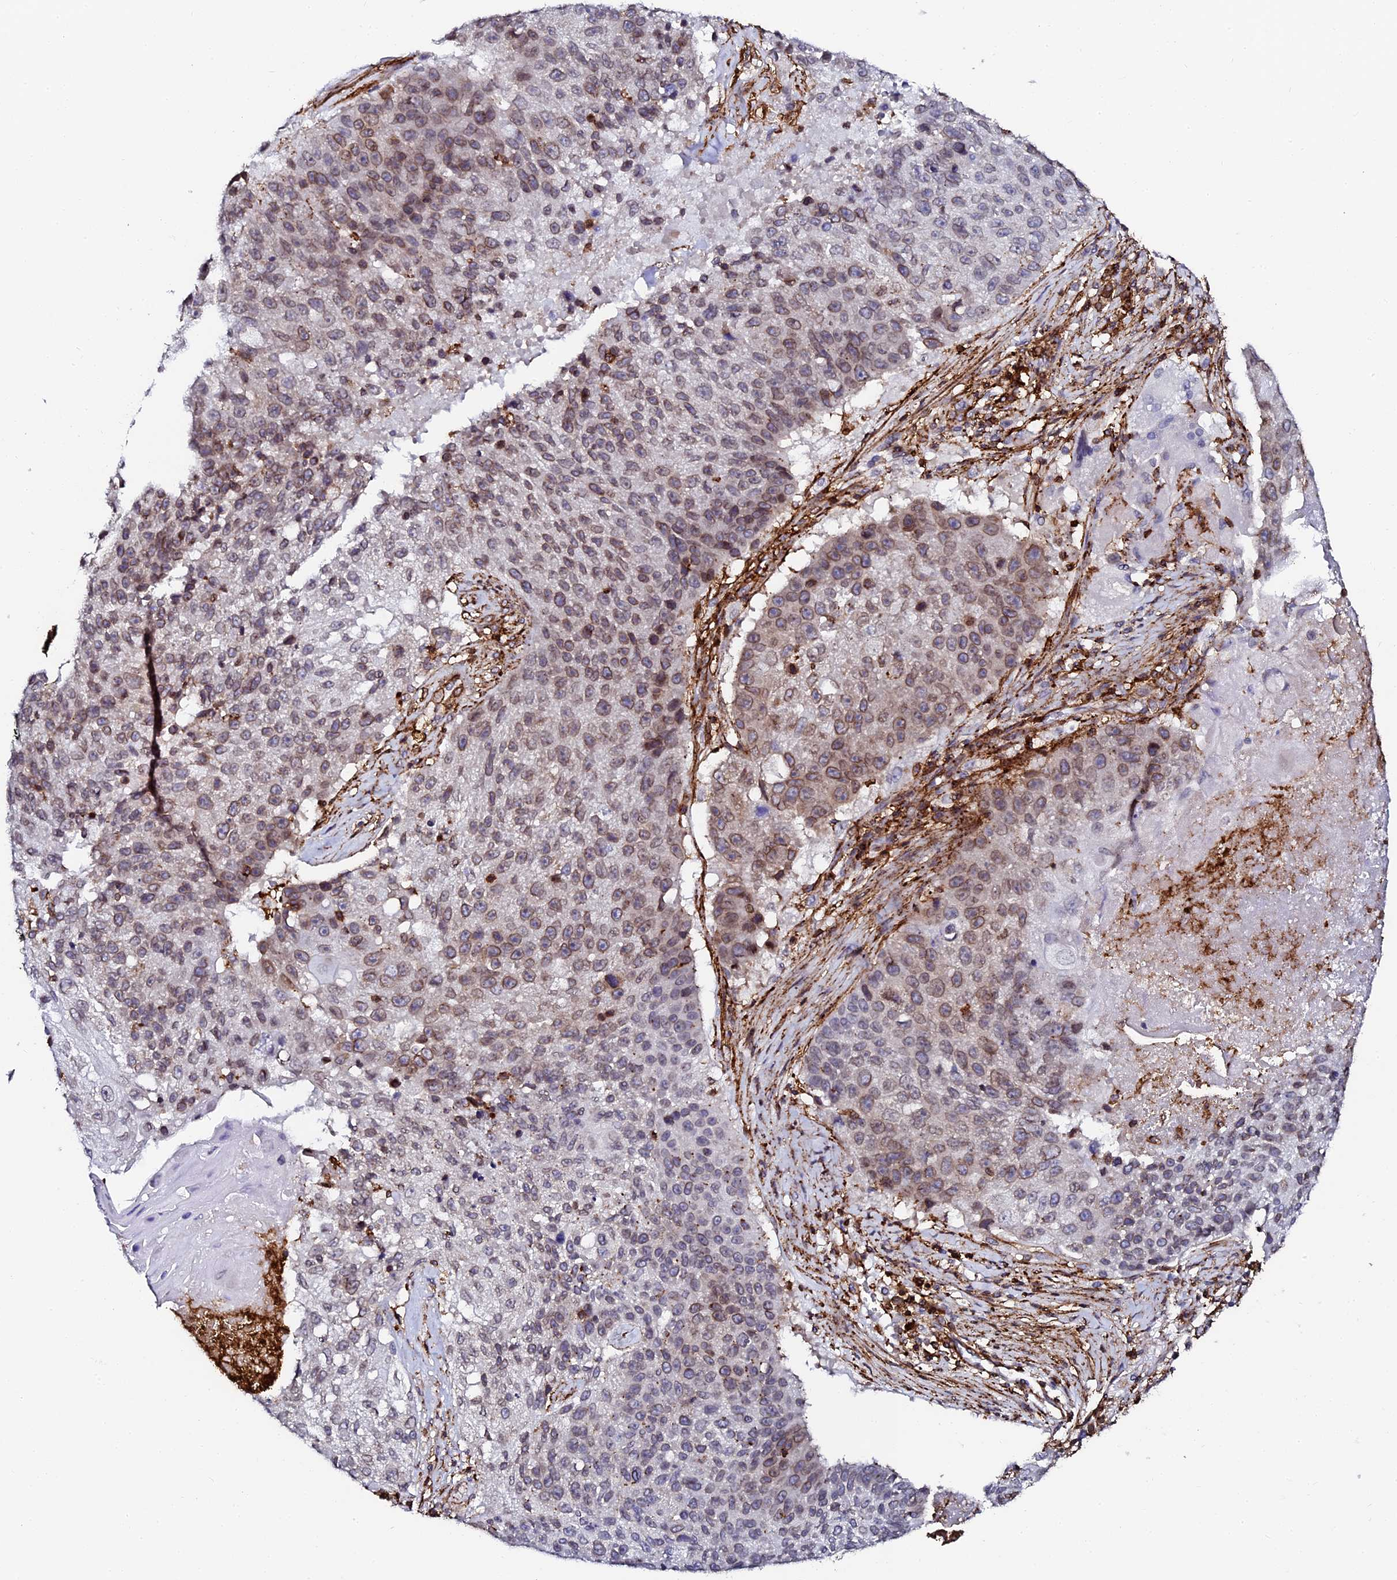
{"staining": {"intensity": "moderate", "quantity": "25%-75%", "location": "cytoplasmic/membranous,nuclear"}, "tissue": "lung cancer", "cell_type": "Tumor cells", "image_type": "cancer", "snomed": [{"axis": "morphology", "description": "Squamous cell carcinoma, NOS"}, {"axis": "topography", "description": "Lung"}], "caption": "A brown stain labels moderate cytoplasmic/membranous and nuclear staining of a protein in human lung cancer (squamous cell carcinoma) tumor cells. (brown staining indicates protein expression, while blue staining denotes nuclei).", "gene": "AAAS", "patient": {"sex": "male", "age": 61}}